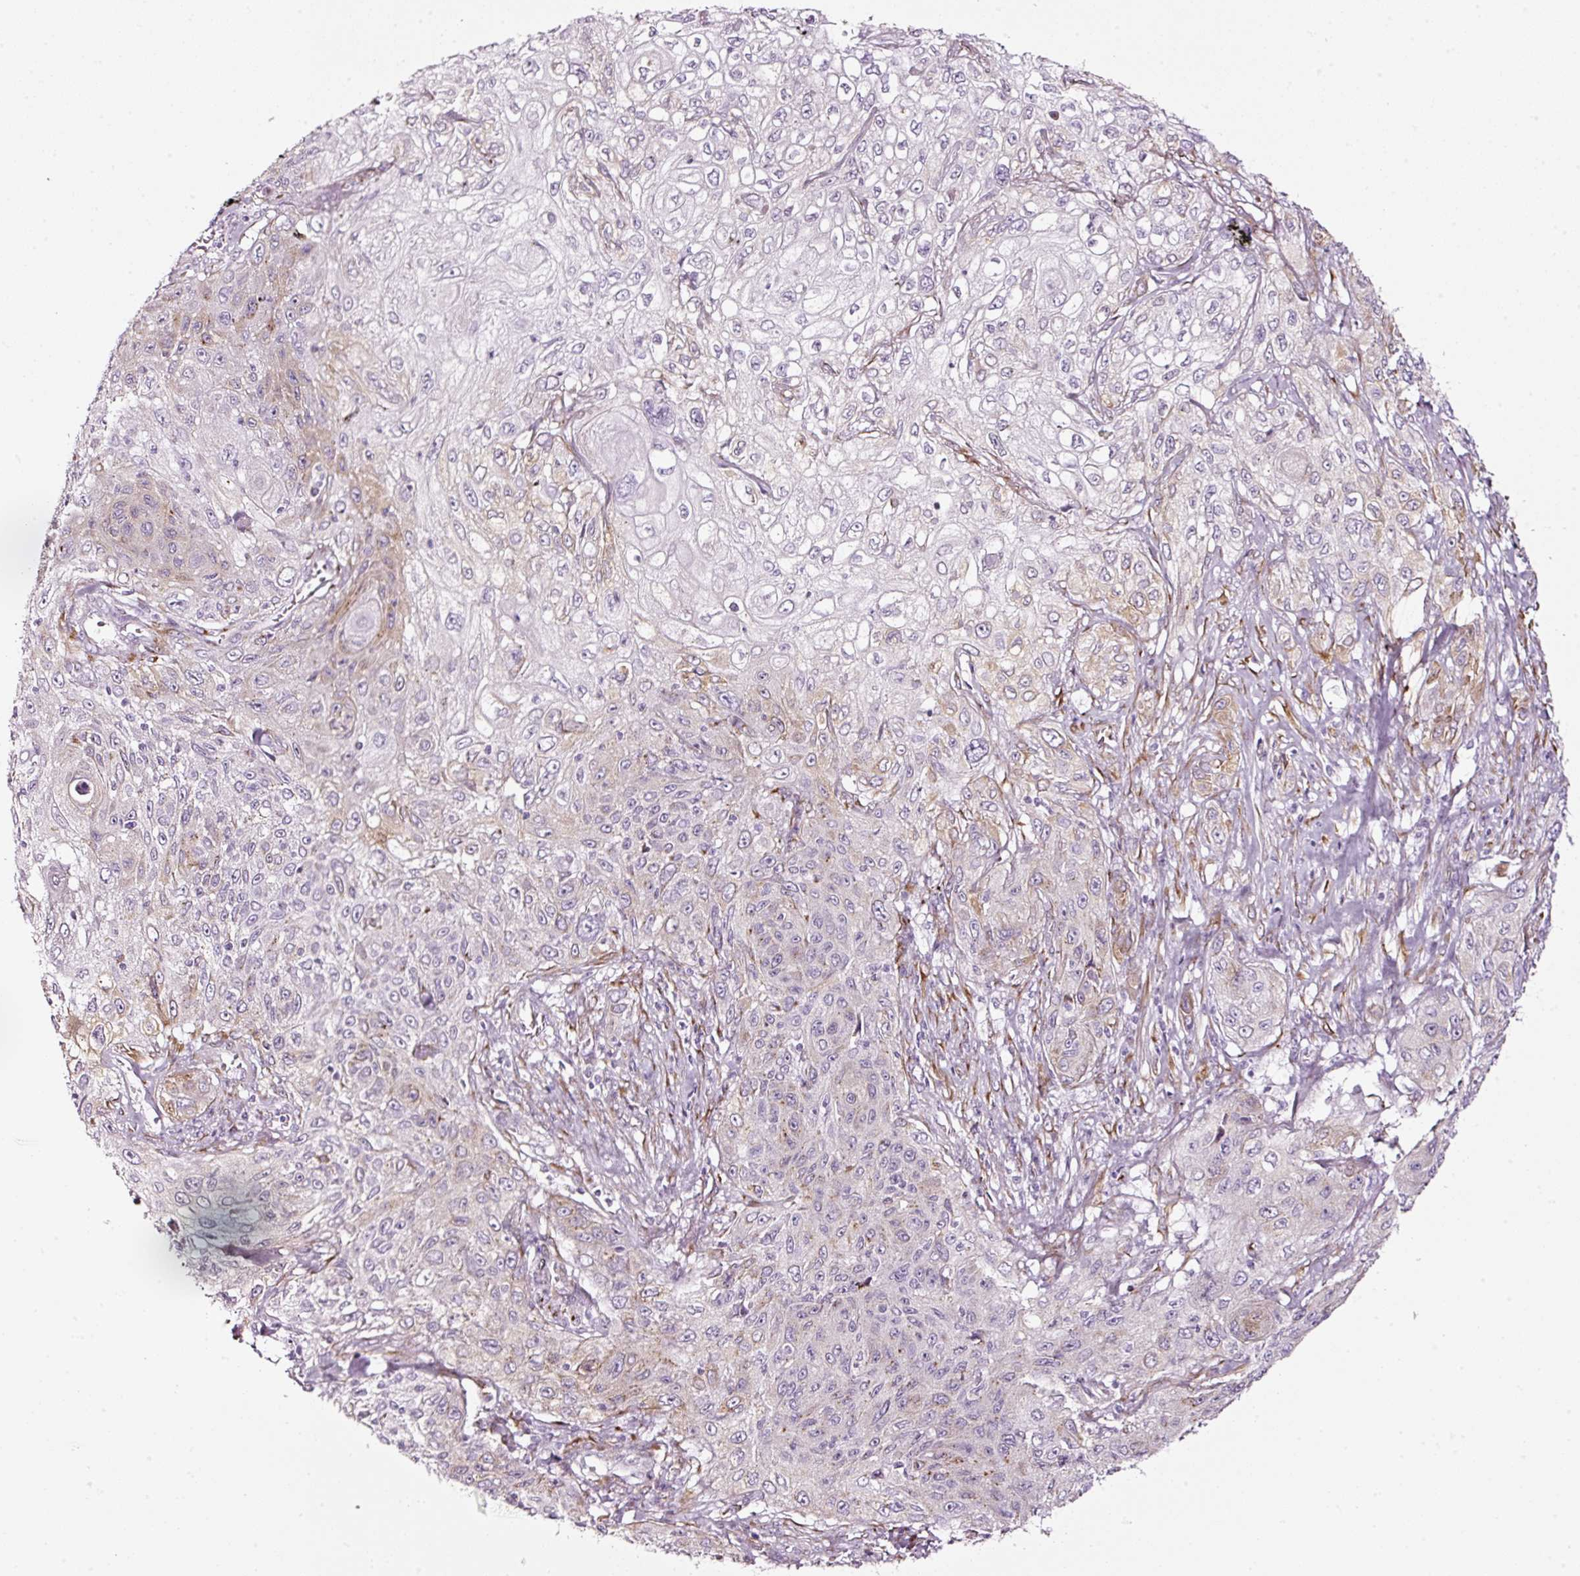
{"staining": {"intensity": "moderate", "quantity": "<25%", "location": "cytoplasmic/membranous"}, "tissue": "lung cancer", "cell_type": "Tumor cells", "image_type": "cancer", "snomed": [{"axis": "morphology", "description": "Squamous cell carcinoma, NOS"}, {"axis": "topography", "description": "Lung"}], "caption": "Lung cancer (squamous cell carcinoma) stained with a brown dye displays moderate cytoplasmic/membranous positive expression in about <25% of tumor cells.", "gene": "SDF4", "patient": {"sex": "female", "age": 69}}